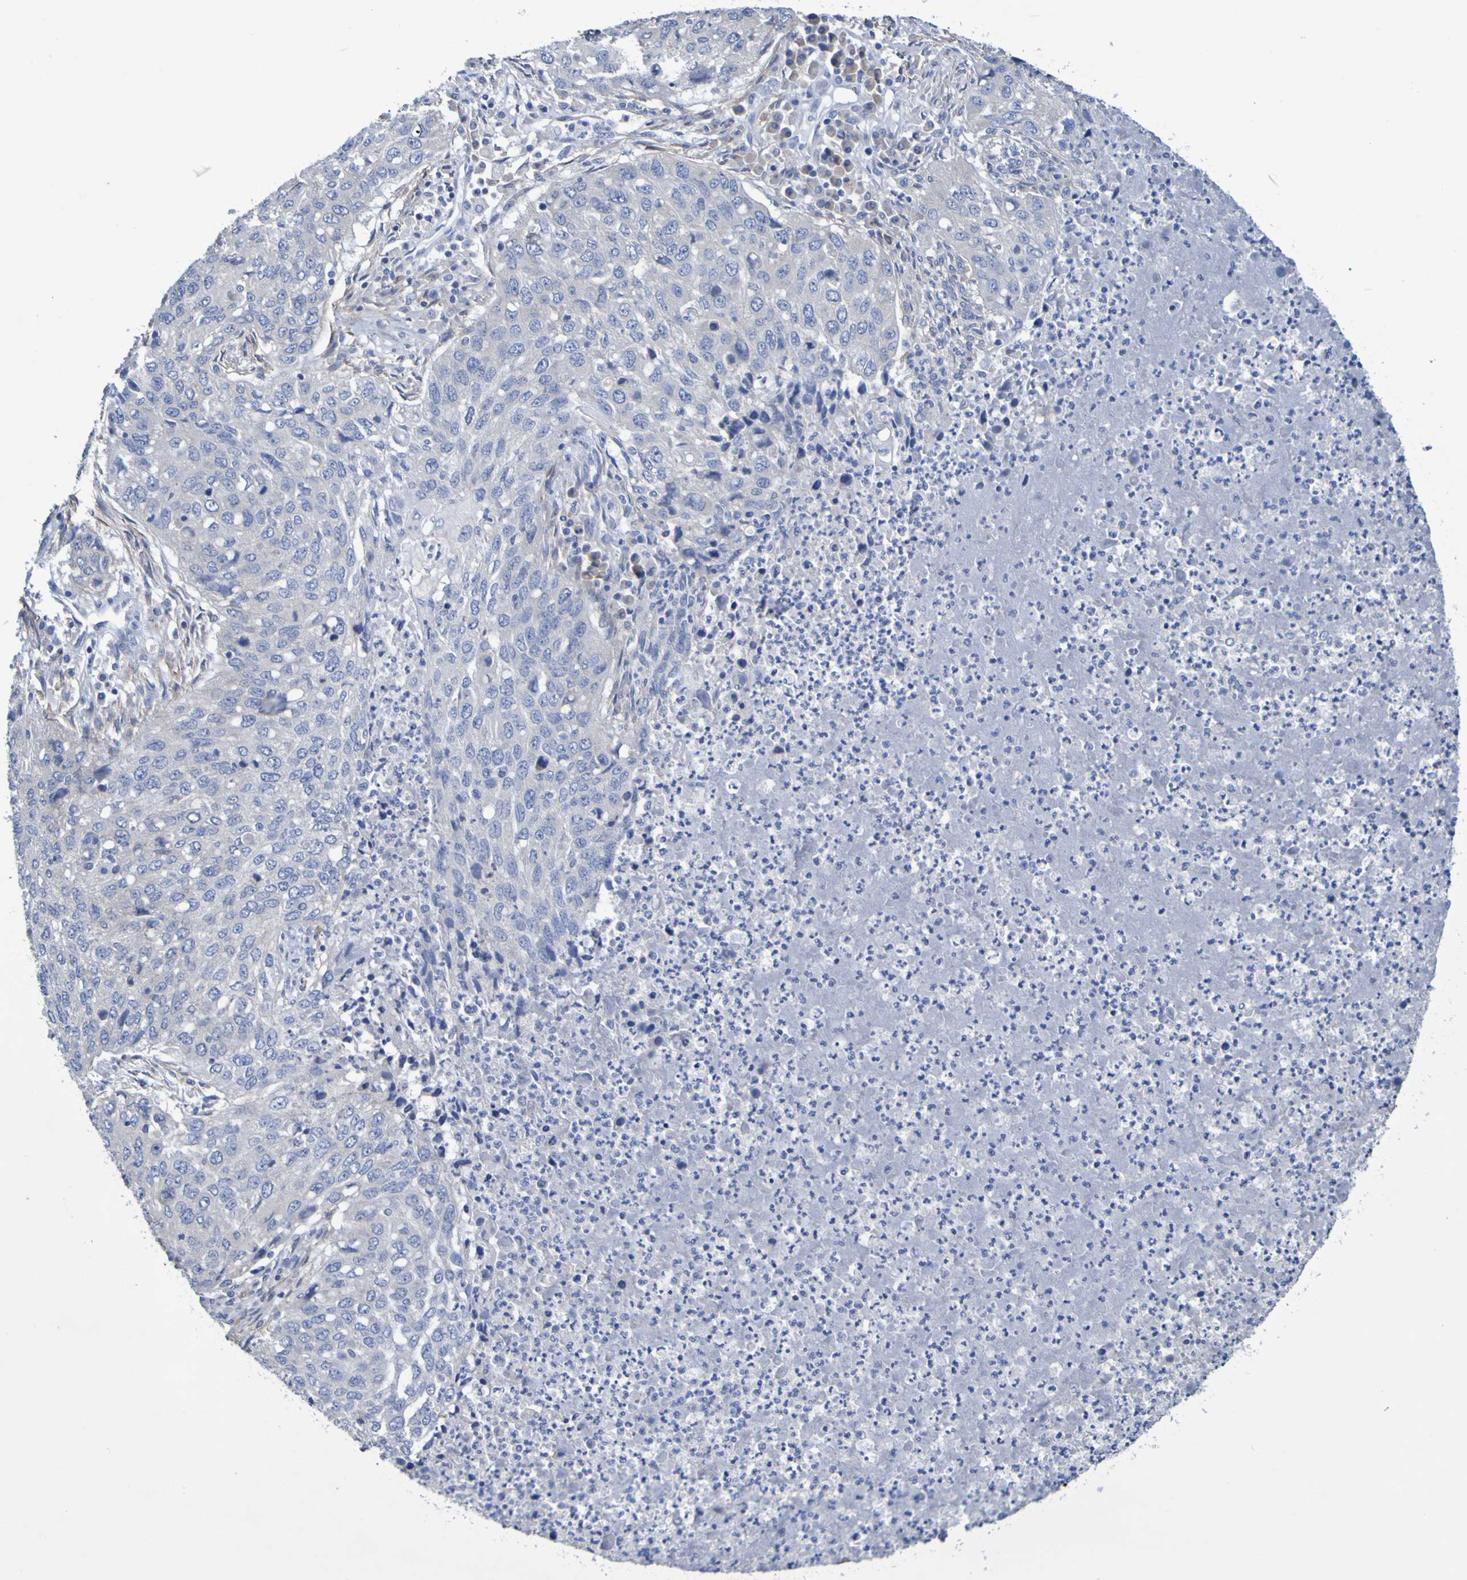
{"staining": {"intensity": "negative", "quantity": "none", "location": "none"}, "tissue": "lung cancer", "cell_type": "Tumor cells", "image_type": "cancer", "snomed": [{"axis": "morphology", "description": "Squamous cell carcinoma, NOS"}, {"axis": "topography", "description": "Lung"}], "caption": "Lung squamous cell carcinoma was stained to show a protein in brown. There is no significant positivity in tumor cells.", "gene": "SRPRB", "patient": {"sex": "female", "age": 63}}